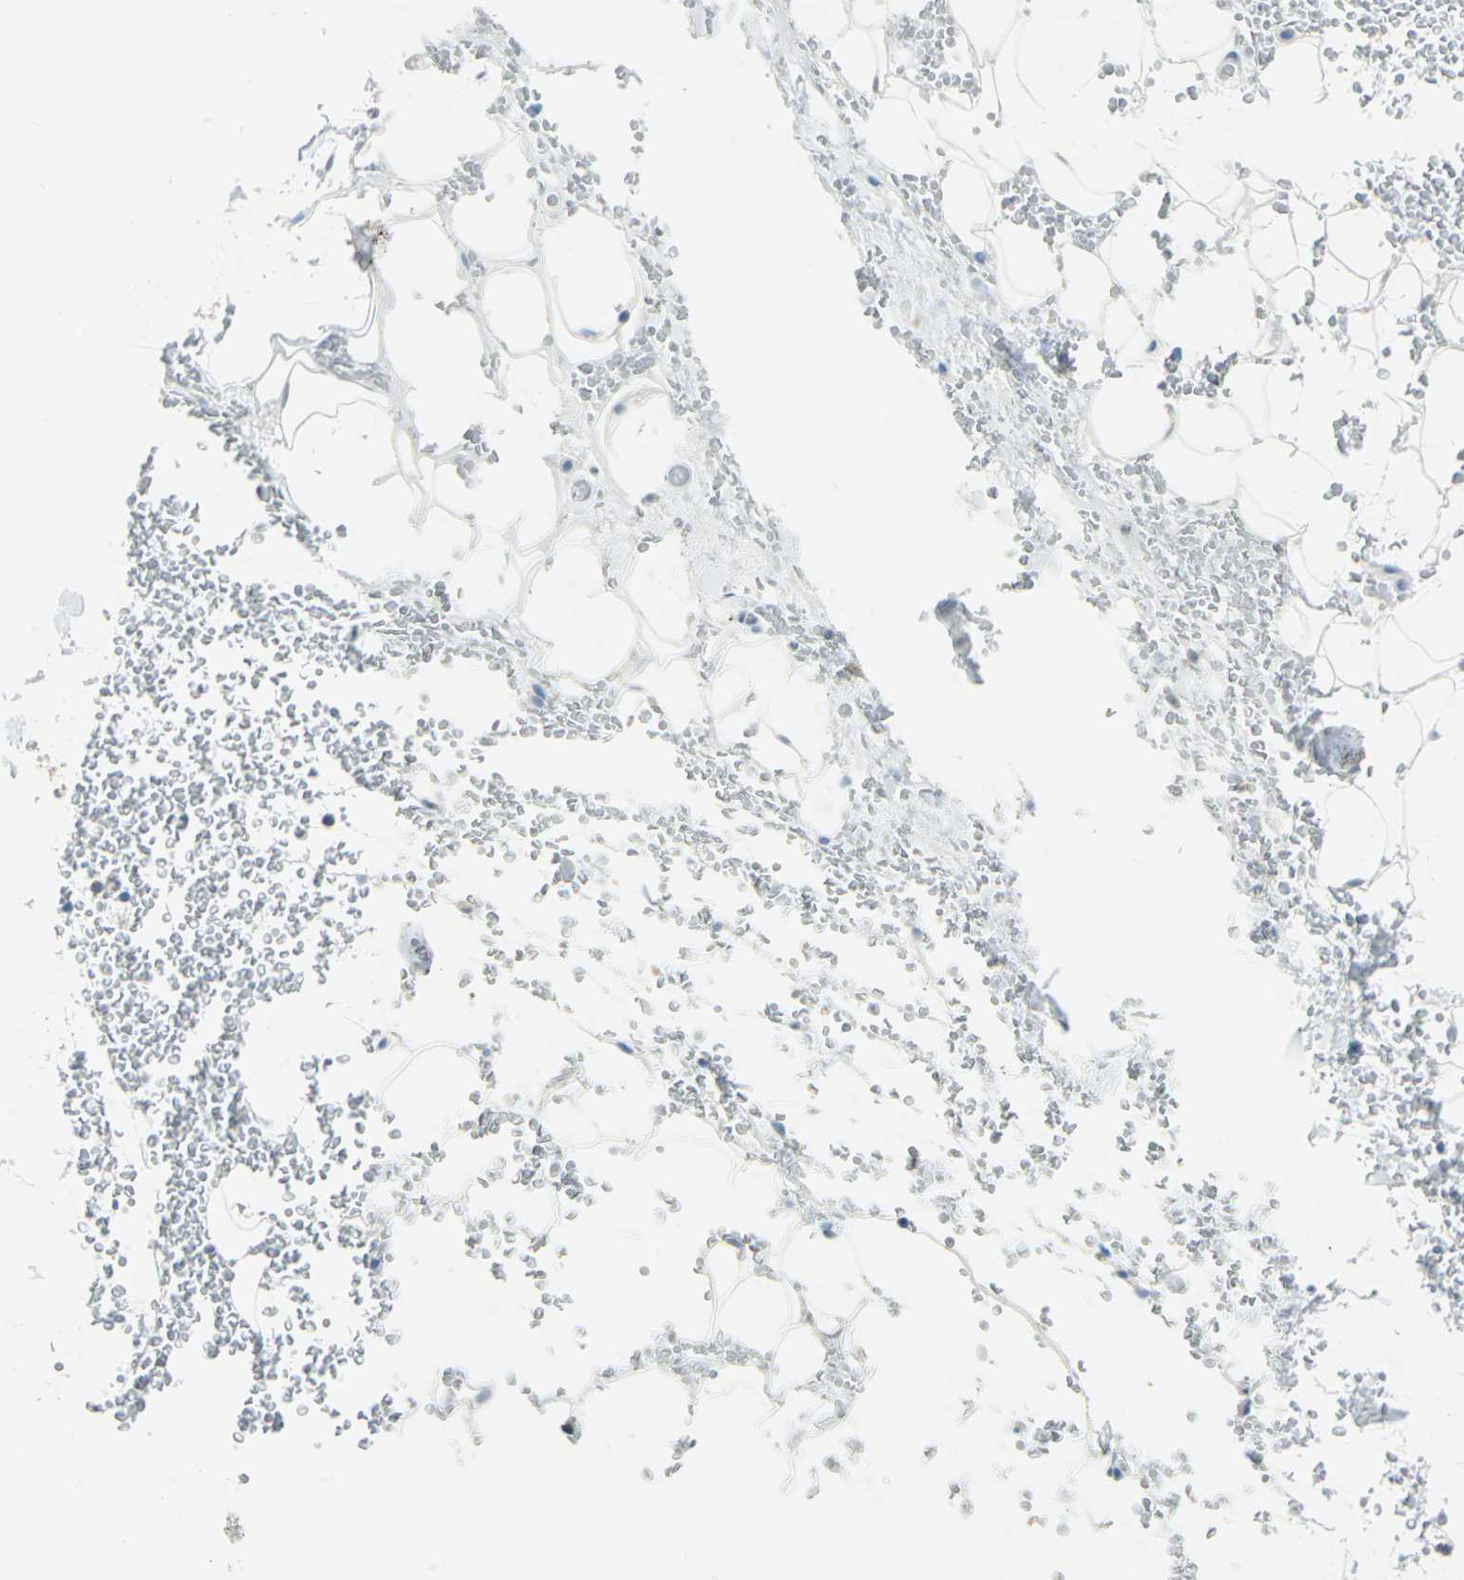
{"staining": {"intensity": "negative", "quantity": "none", "location": "none"}, "tissue": "adipose tissue", "cell_type": "Adipocytes", "image_type": "normal", "snomed": [{"axis": "morphology", "description": "Normal tissue, NOS"}, {"axis": "morphology", "description": "Inflammation, NOS"}, {"axis": "topography", "description": "Breast"}], "caption": "Immunohistochemistry (IHC) of benign adipose tissue displays no positivity in adipocytes. (Stains: DAB (3,3'-diaminobenzidine) immunohistochemistry with hematoxylin counter stain, Microscopy: brightfield microscopy at high magnification).", "gene": "ALDOA", "patient": {"sex": "female", "age": 65}}